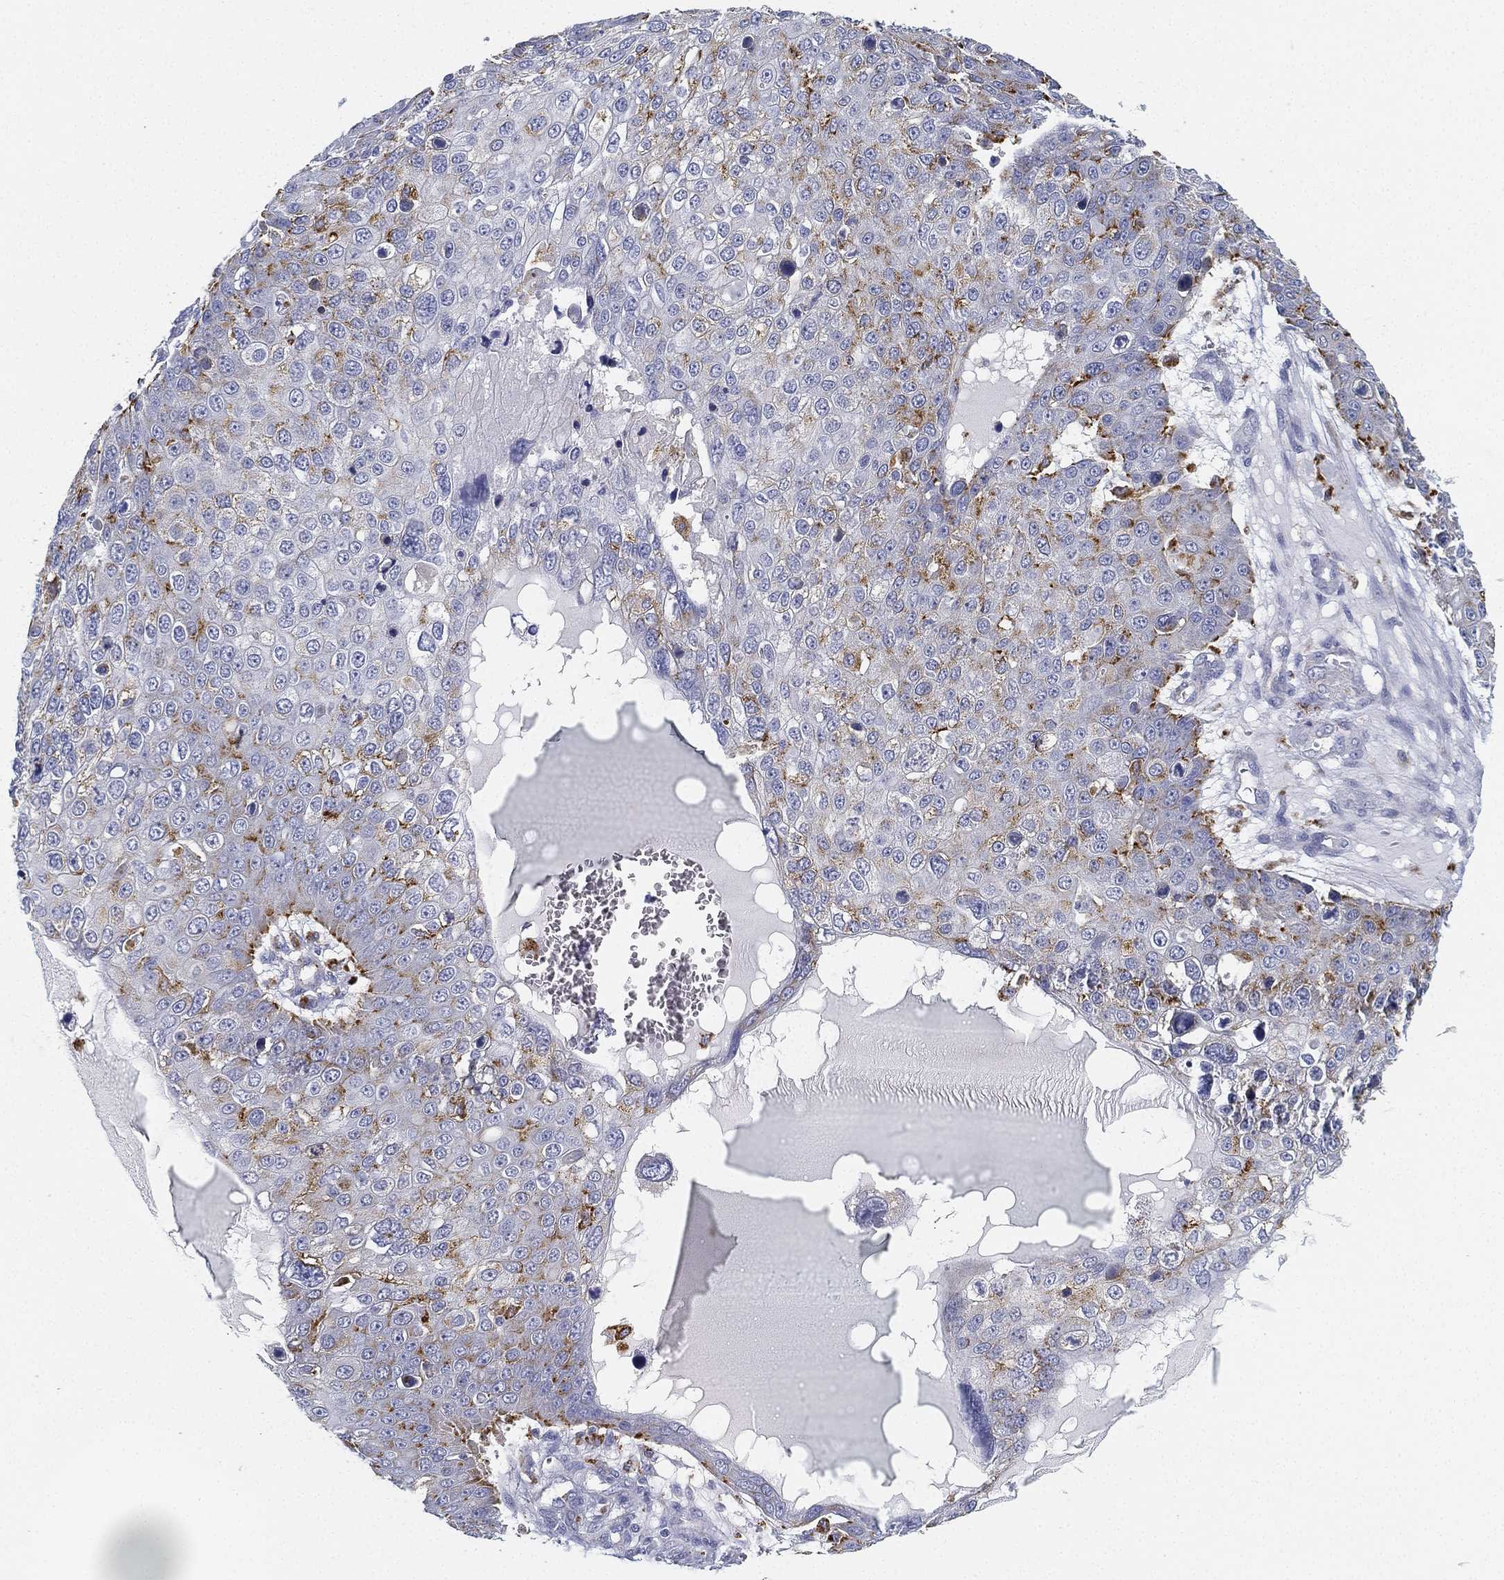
{"staining": {"intensity": "moderate", "quantity": "<25%", "location": "cytoplasmic/membranous"}, "tissue": "skin cancer", "cell_type": "Tumor cells", "image_type": "cancer", "snomed": [{"axis": "morphology", "description": "Squamous cell carcinoma, NOS"}, {"axis": "topography", "description": "Skin"}], "caption": "This is an image of immunohistochemistry staining of skin squamous cell carcinoma, which shows moderate staining in the cytoplasmic/membranous of tumor cells.", "gene": "NPC2", "patient": {"sex": "male", "age": 71}}